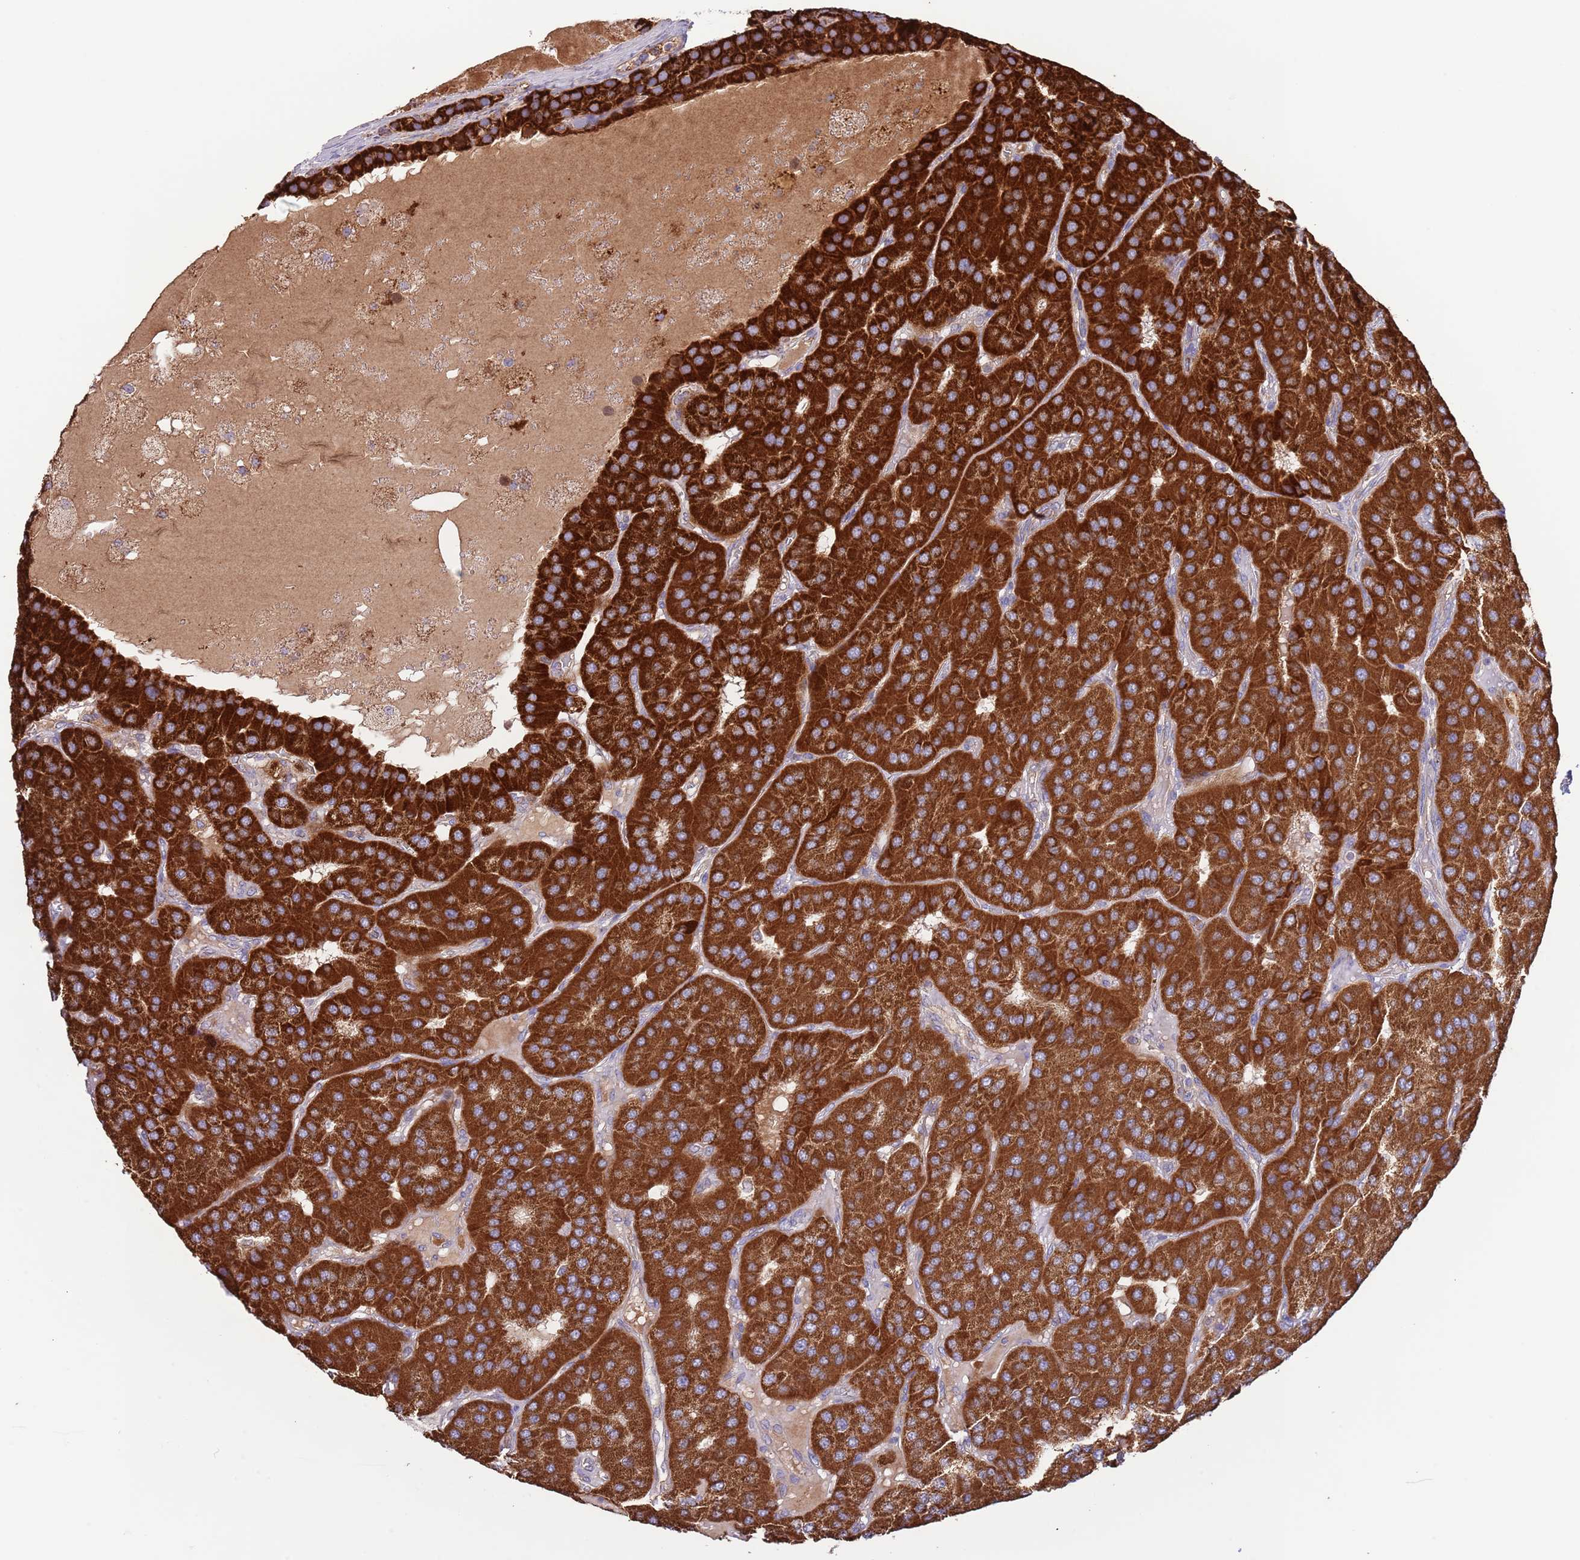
{"staining": {"intensity": "strong", "quantity": ">75%", "location": "cytoplasmic/membranous"}, "tissue": "parathyroid gland", "cell_type": "Glandular cells", "image_type": "normal", "snomed": [{"axis": "morphology", "description": "Normal tissue, NOS"}, {"axis": "morphology", "description": "Adenoma, NOS"}, {"axis": "topography", "description": "Parathyroid gland"}], "caption": "Protein staining by IHC reveals strong cytoplasmic/membranous positivity in about >75% of glandular cells in benign parathyroid gland.", "gene": "DNAJA3", "patient": {"sex": "female", "age": 86}}